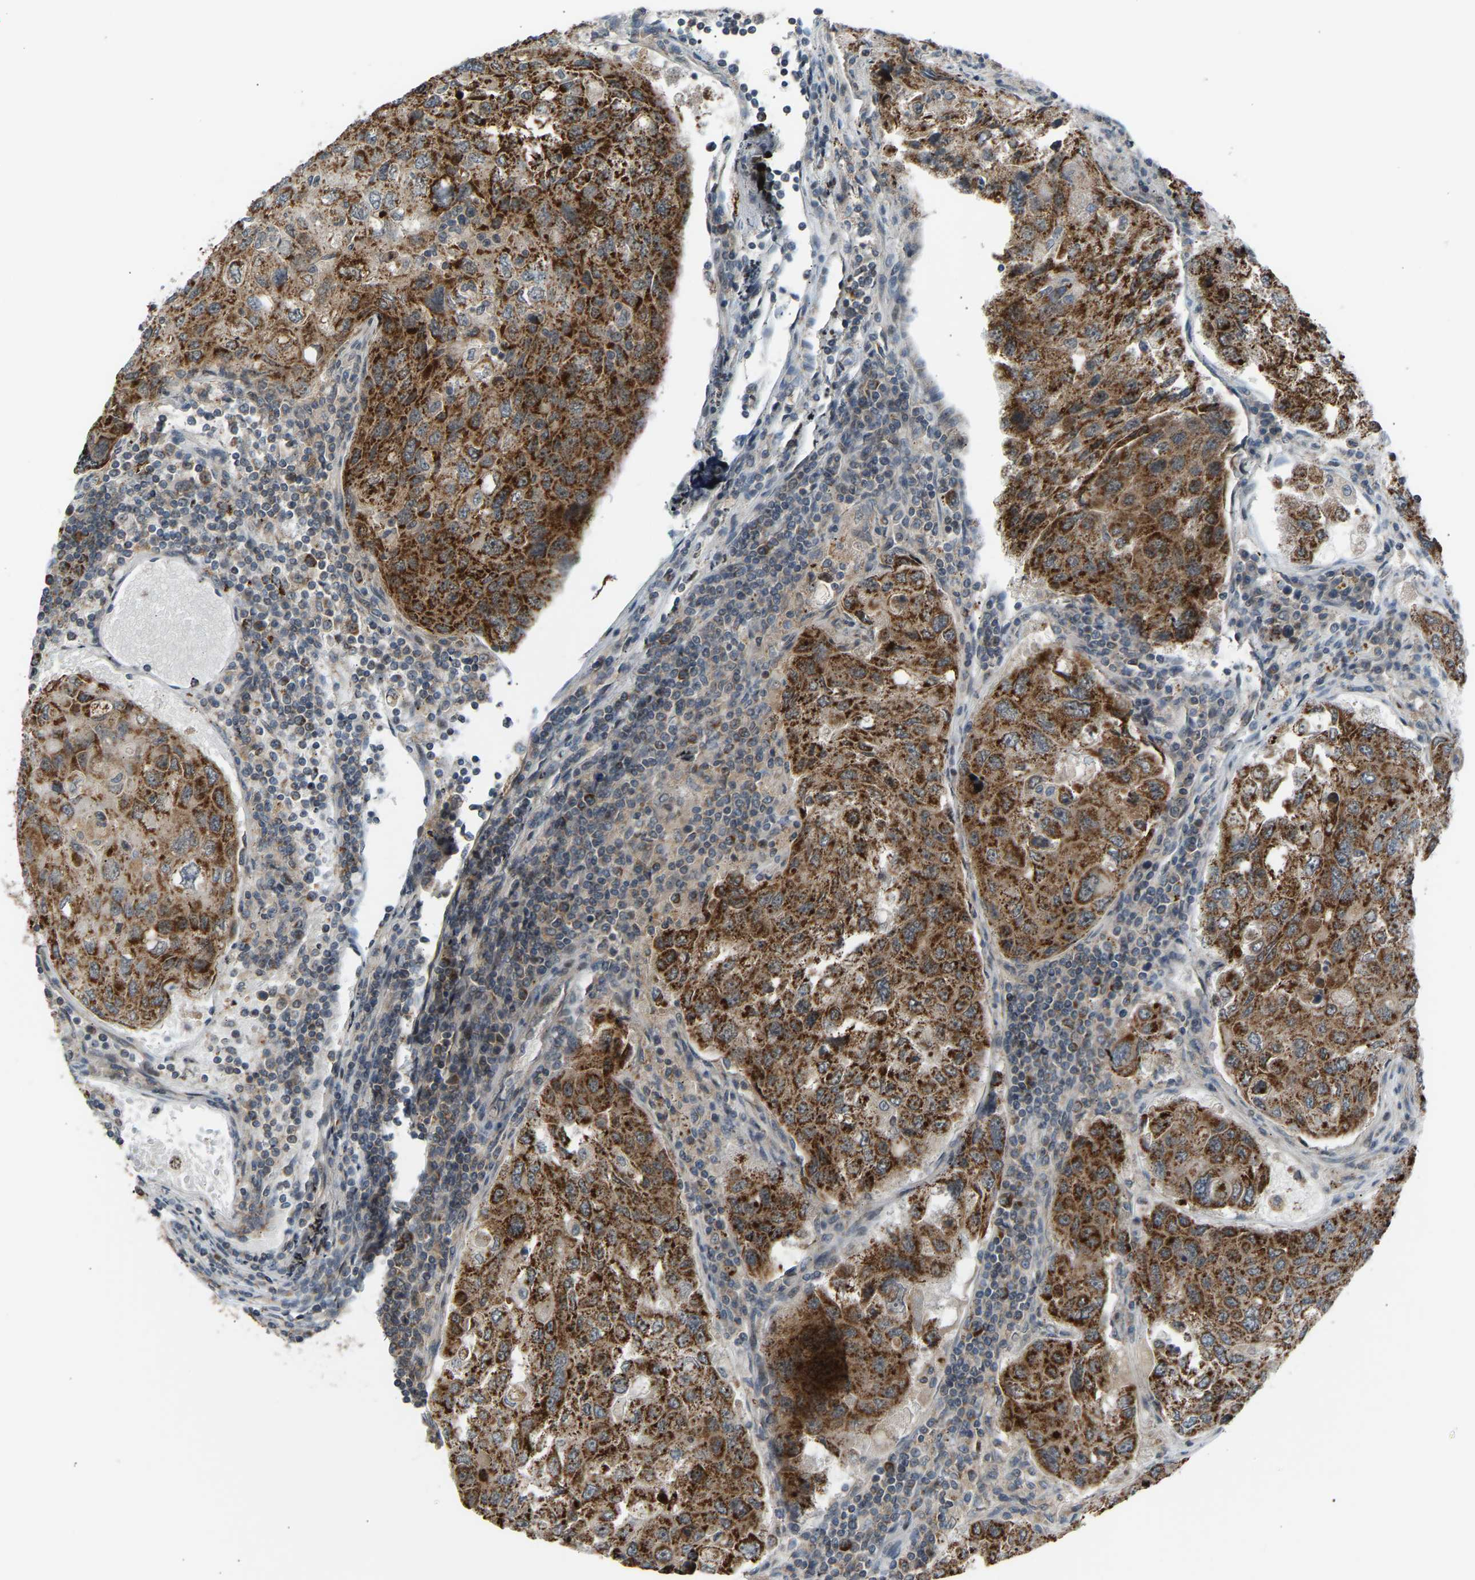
{"staining": {"intensity": "strong", "quantity": ">75%", "location": "cytoplasmic/membranous"}, "tissue": "urothelial cancer", "cell_type": "Tumor cells", "image_type": "cancer", "snomed": [{"axis": "morphology", "description": "Urothelial carcinoma, High grade"}, {"axis": "topography", "description": "Lymph node"}, {"axis": "topography", "description": "Urinary bladder"}], "caption": "Immunohistochemical staining of urothelial cancer shows strong cytoplasmic/membranous protein staining in approximately >75% of tumor cells.", "gene": "SLIRP", "patient": {"sex": "male", "age": 51}}